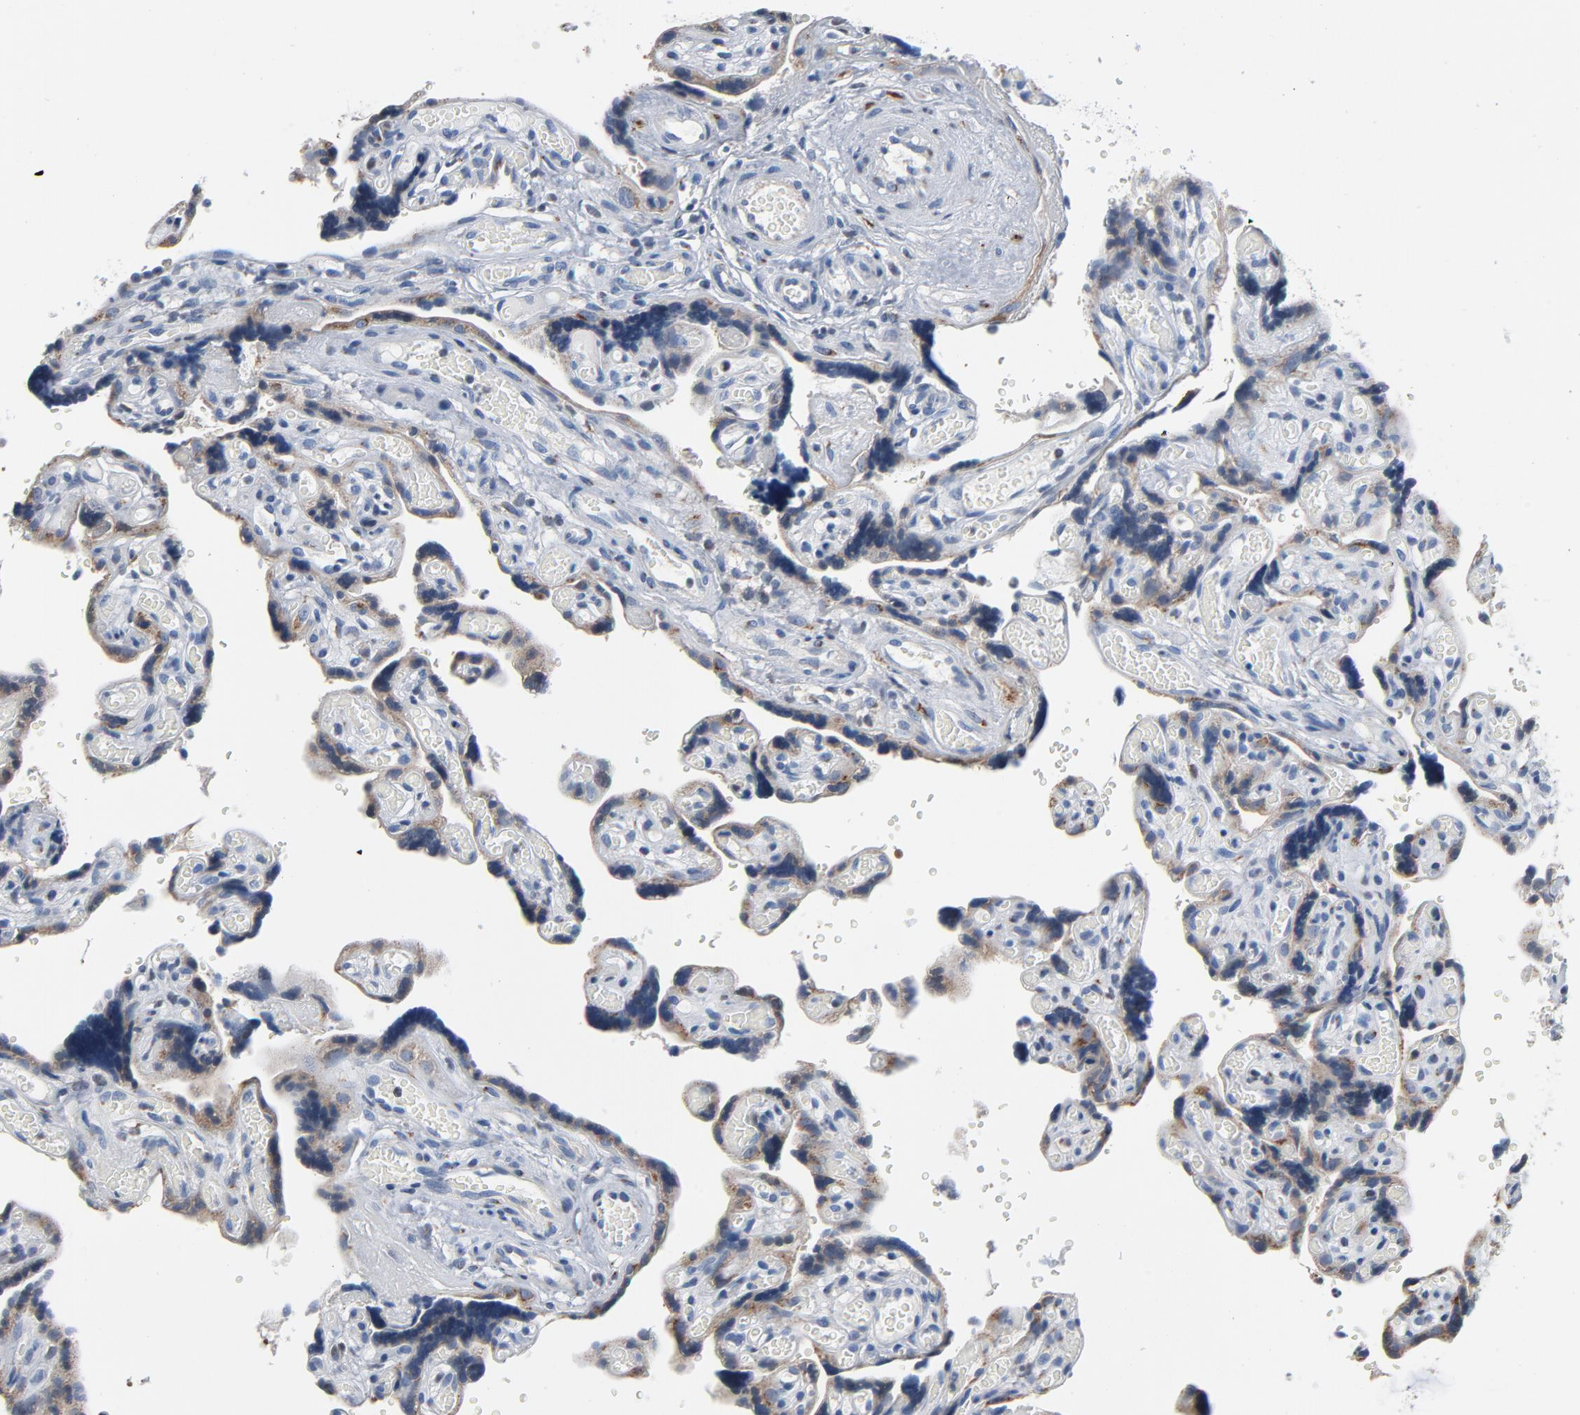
{"staining": {"intensity": "strong", "quantity": "25%-75%", "location": "cytoplasmic/membranous"}, "tissue": "placenta", "cell_type": "Decidual cells", "image_type": "normal", "snomed": [{"axis": "morphology", "description": "Normal tissue, NOS"}, {"axis": "topography", "description": "Placenta"}], "caption": "Immunohistochemical staining of unremarkable human placenta demonstrates high levels of strong cytoplasmic/membranous positivity in about 25%-75% of decidual cells.", "gene": "YIPF6", "patient": {"sex": "female", "age": 30}}